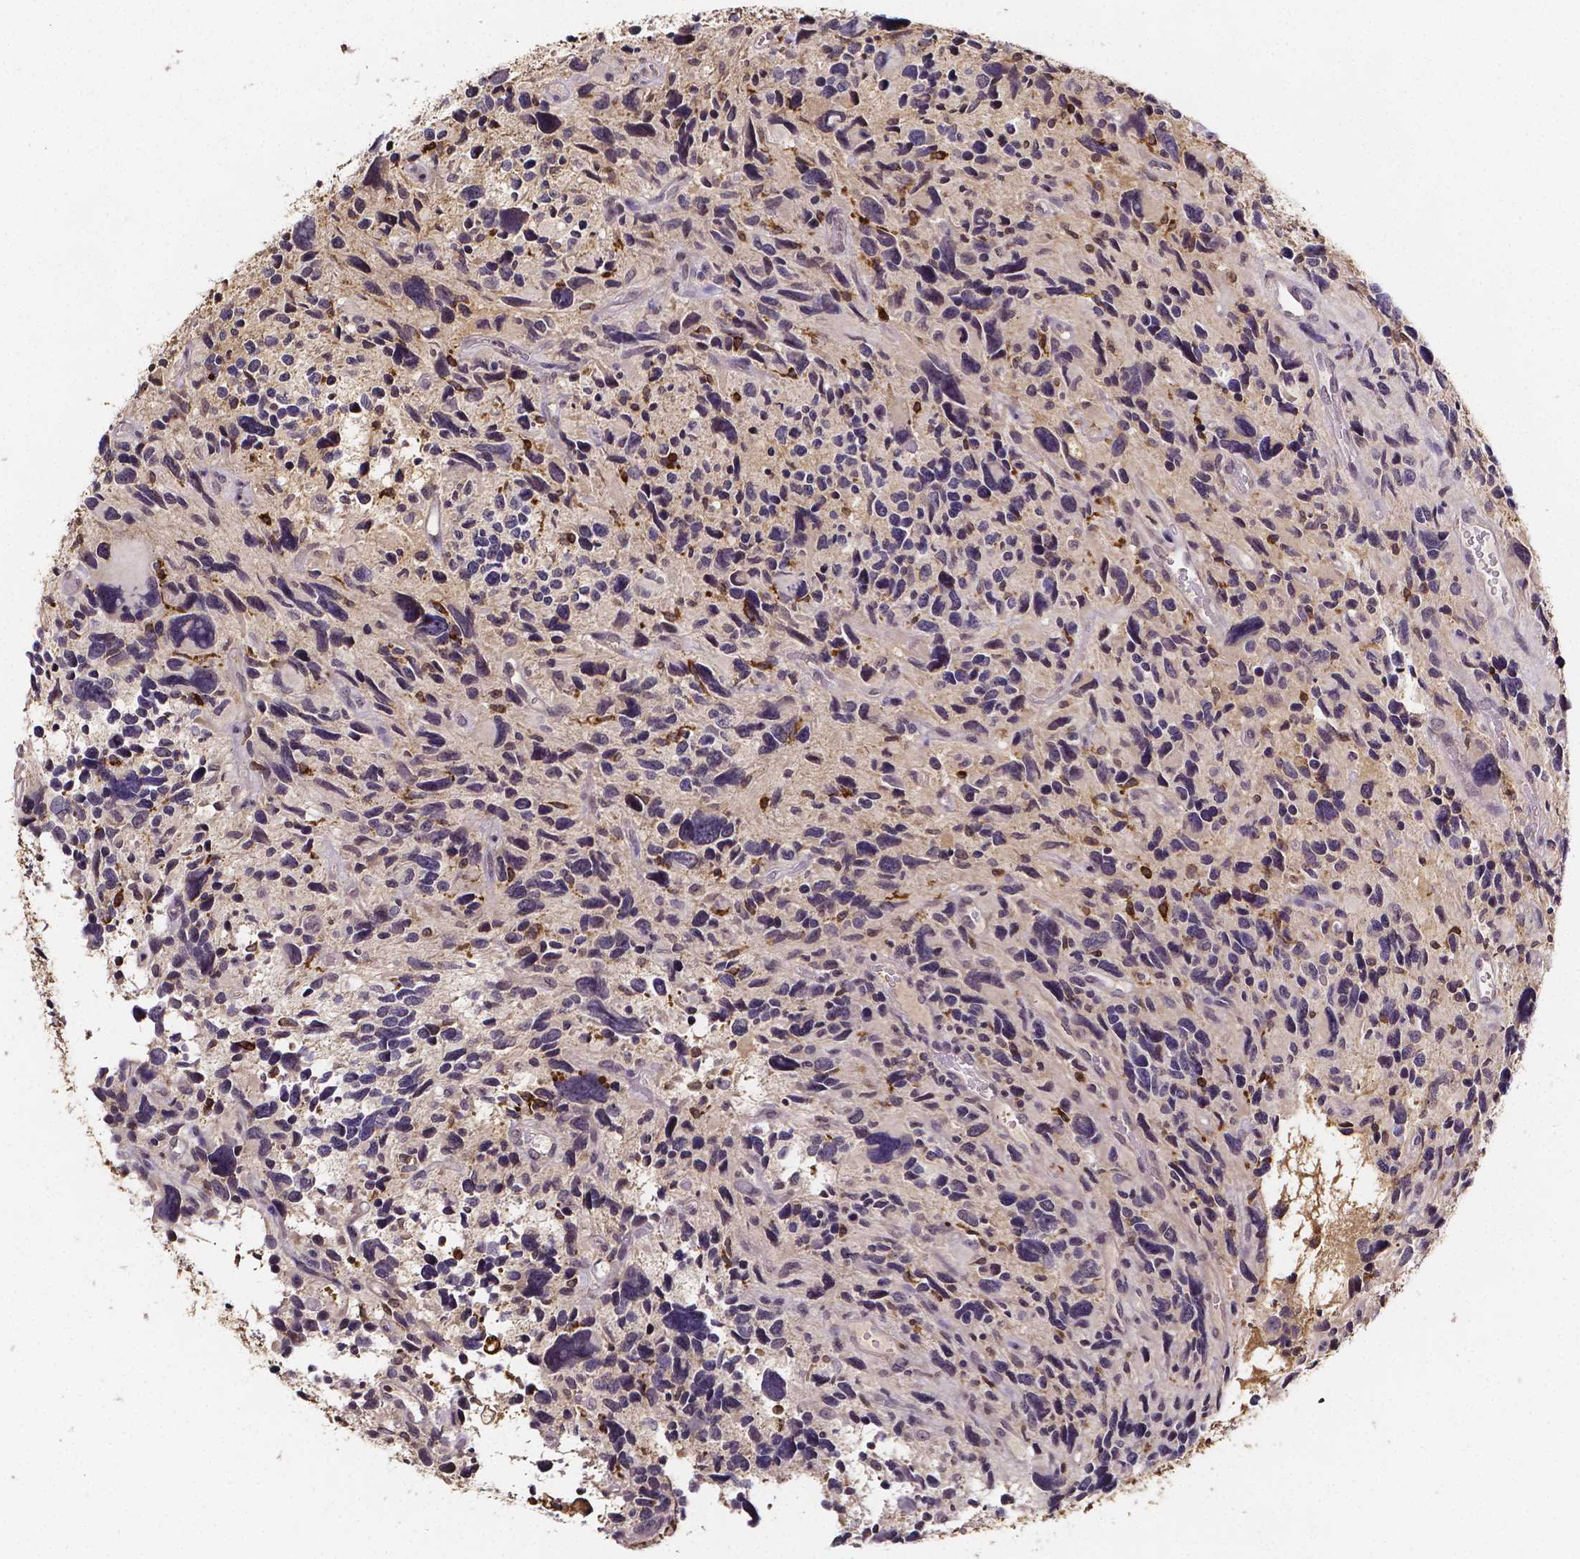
{"staining": {"intensity": "negative", "quantity": "none", "location": "none"}, "tissue": "glioma", "cell_type": "Tumor cells", "image_type": "cancer", "snomed": [{"axis": "morphology", "description": "Glioma, malignant, High grade"}, {"axis": "topography", "description": "Brain"}], "caption": "Image shows no protein positivity in tumor cells of malignant high-grade glioma tissue.", "gene": "NRGN", "patient": {"sex": "male", "age": 46}}